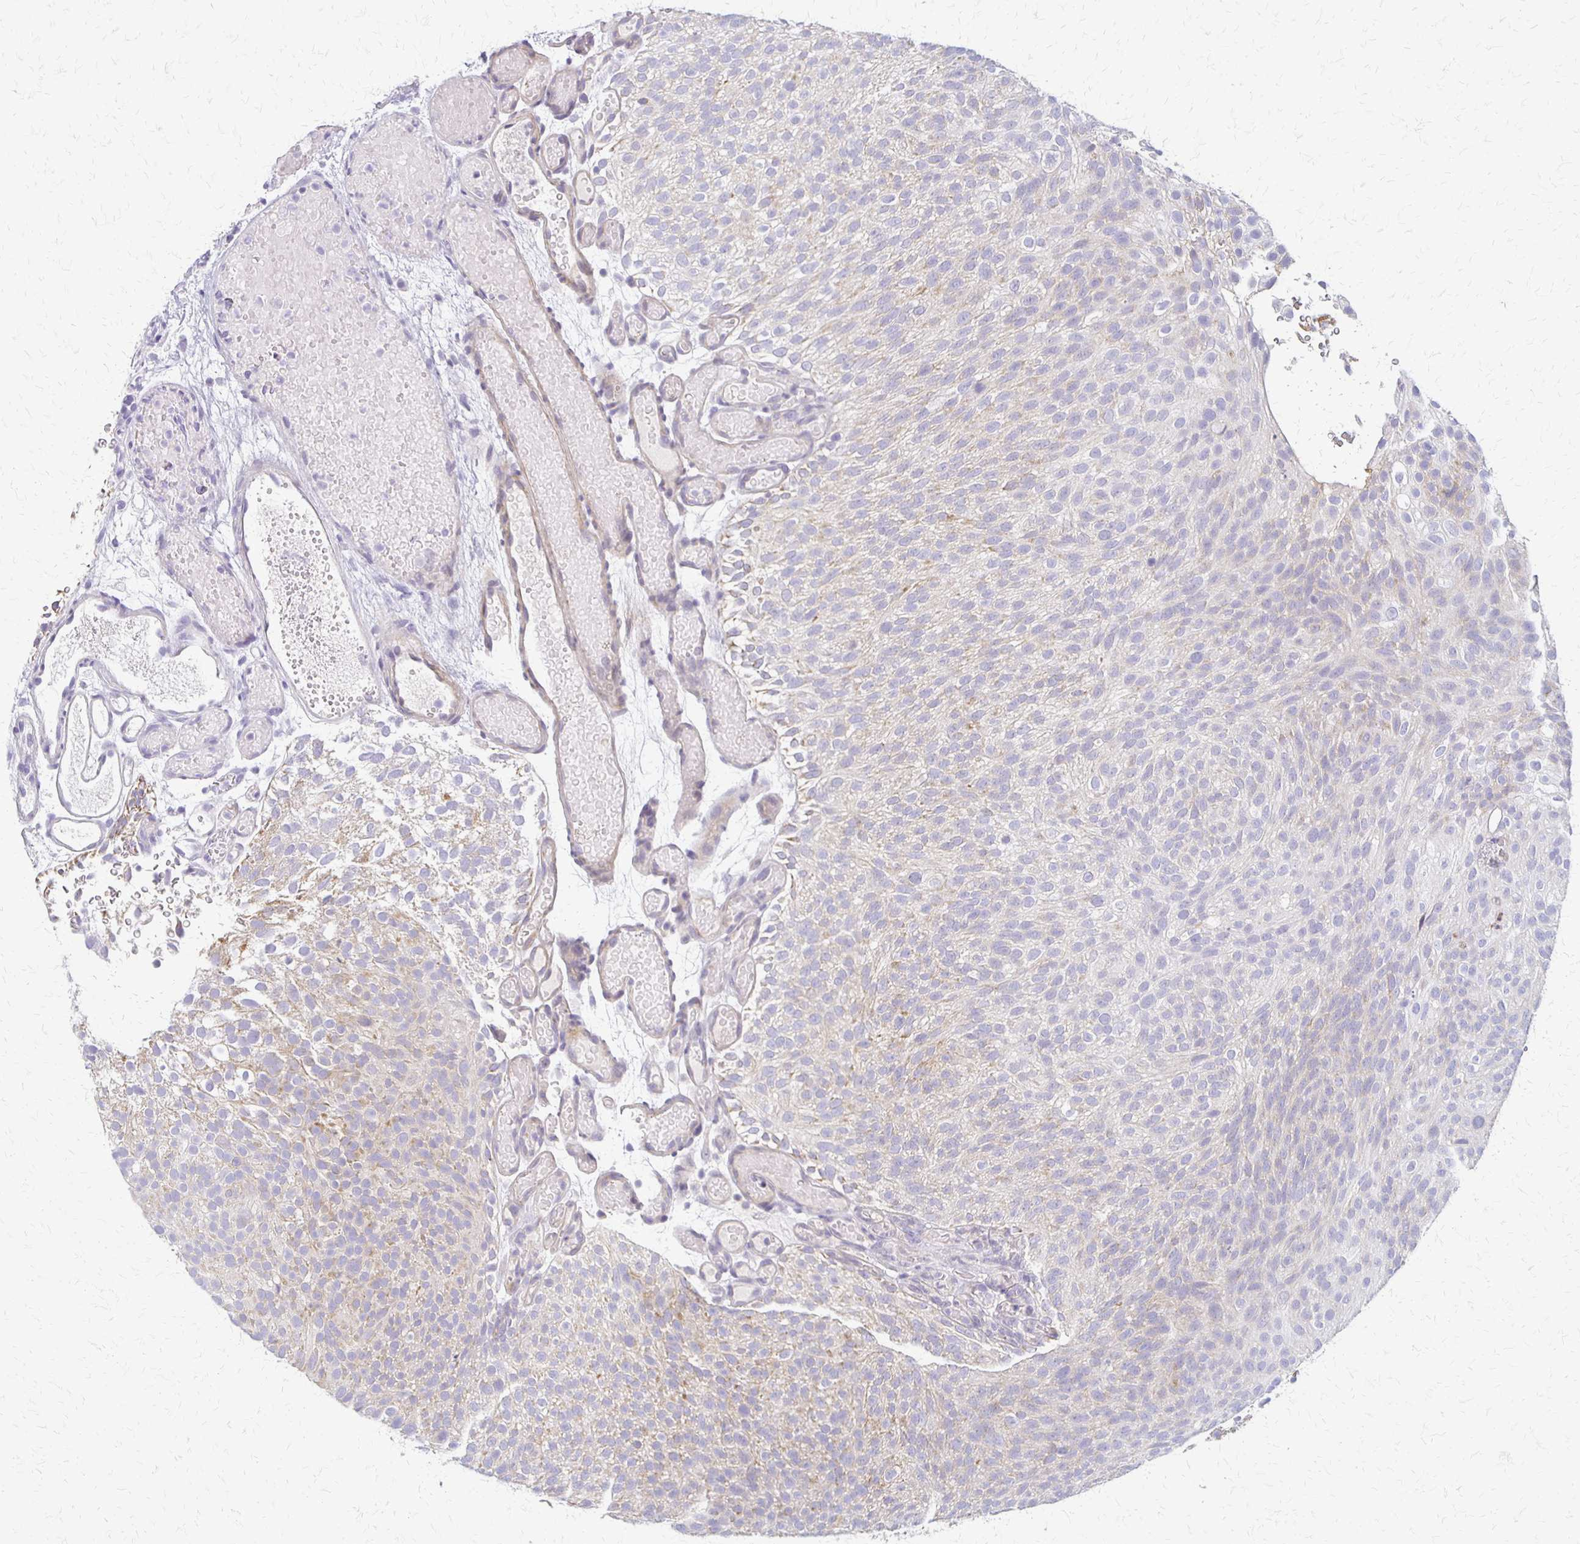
{"staining": {"intensity": "weak", "quantity": "25%-75%", "location": "cytoplasmic/membranous"}, "tissue": "urothelial cancer", "cell_type": "Tumor cells", "image_type": "cancer", "snomed": [{"axis": "morphology", "description": "Urothelial carcinoma, Low grade"}, {"axis": "topography", "description": "Urinary bladder"}], "caption": "Urothelial carcinoma (low-grade) stained for a protein exhibits weak cytoplasmic/membranous positivity in tumor cells.", "gene": "RHOC", "patient": {"sex": "male", "age": 78}}